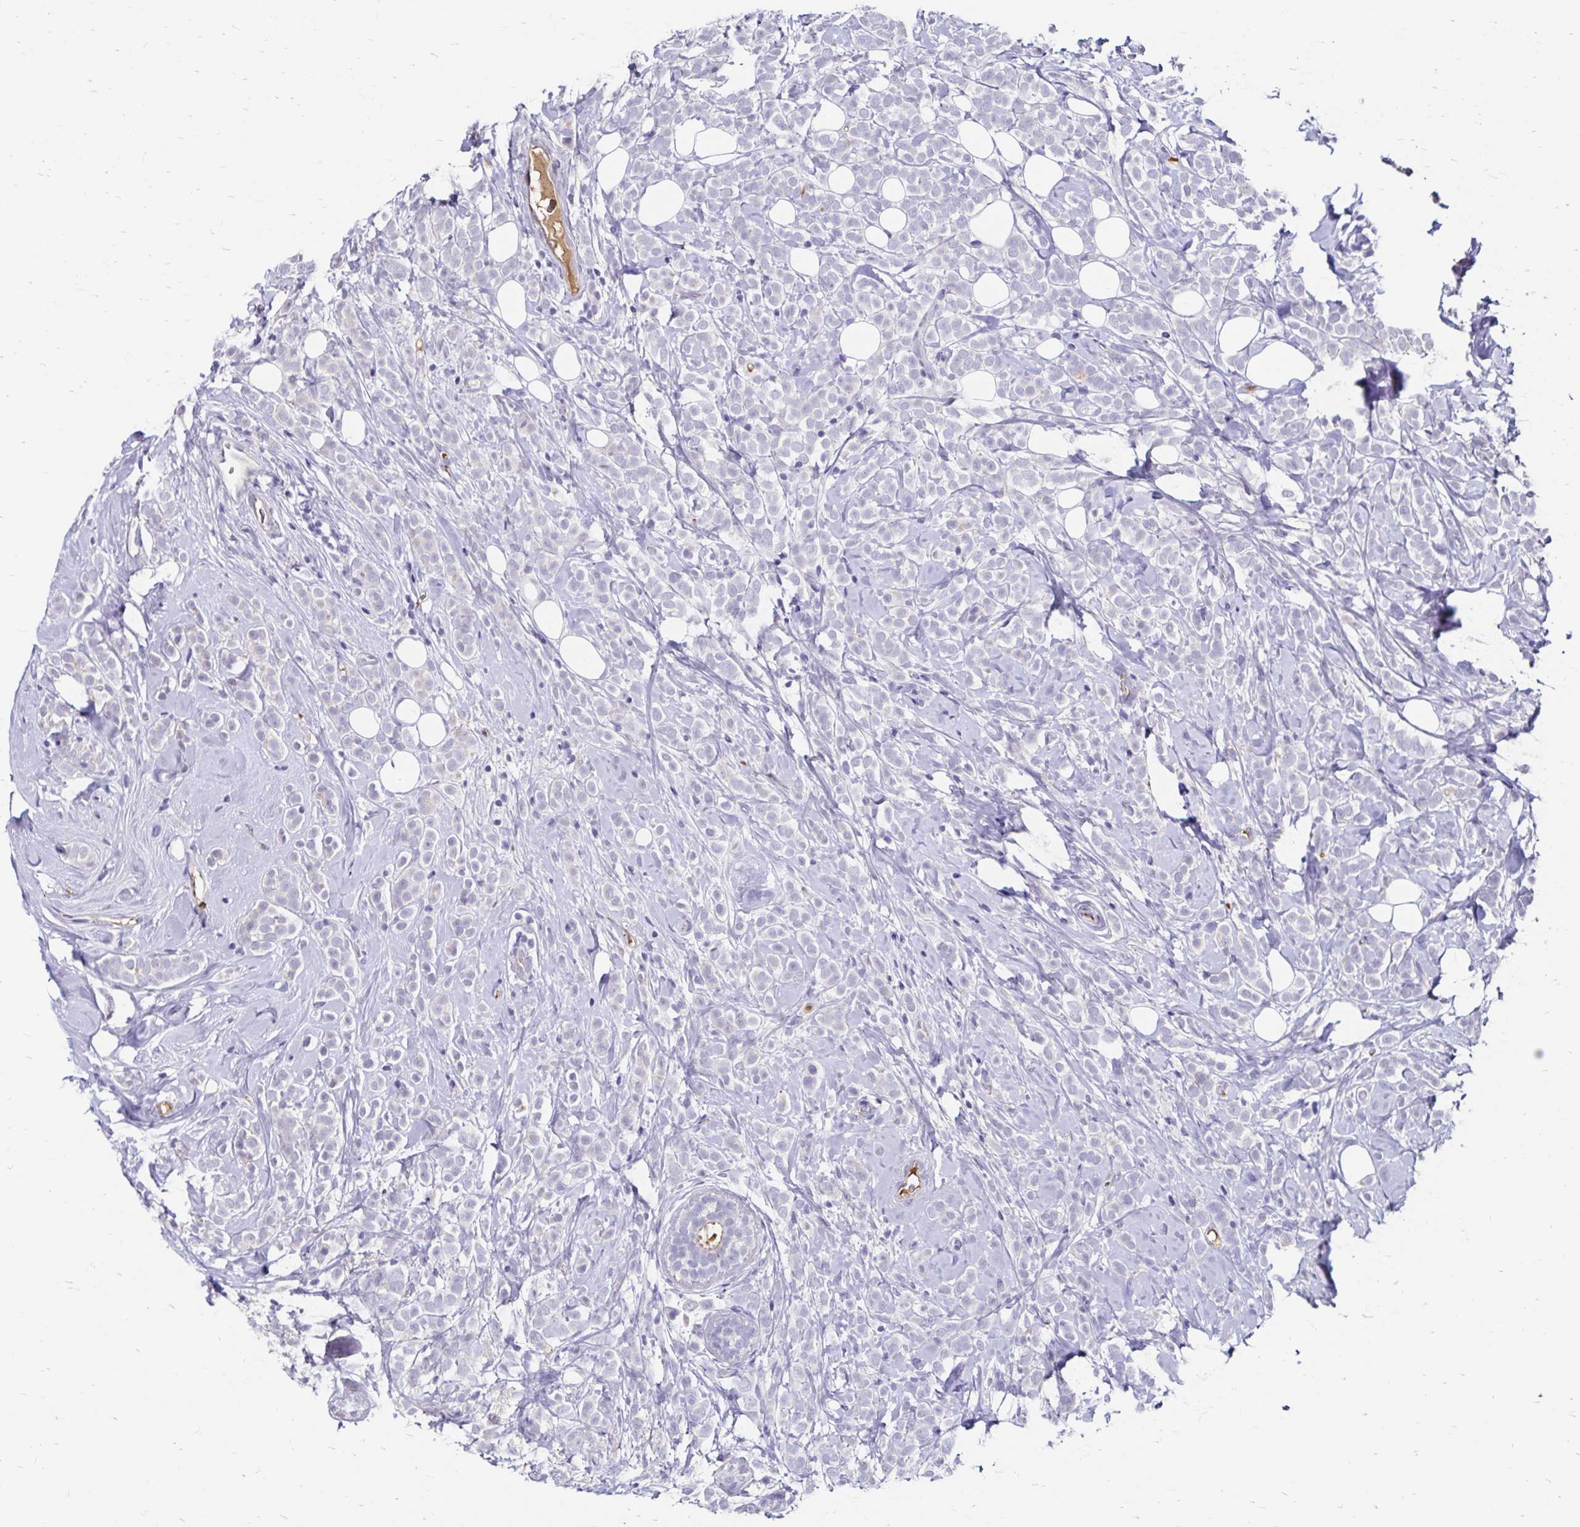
{"staining": {"intensity": "negative", "quantity": "none", "location": "none"}, "tissue": "breast cancer", "cell_type": "Tumor cells", "image_type": "cancer", "snomed": [{"axis": "morphology", "description": "Lobular carcinoma"}, {"axis": "topography", "description": "Breast"}], "caption": "This image is of breast lobular carcinoma stained with immunohistochemistry (IHC) to label a protein in brown with the nuclei are counter-stained blue. There is no expression in tumor cells.", "gene": "SCG3", "patient": {"sex": "female", "age": 49}}